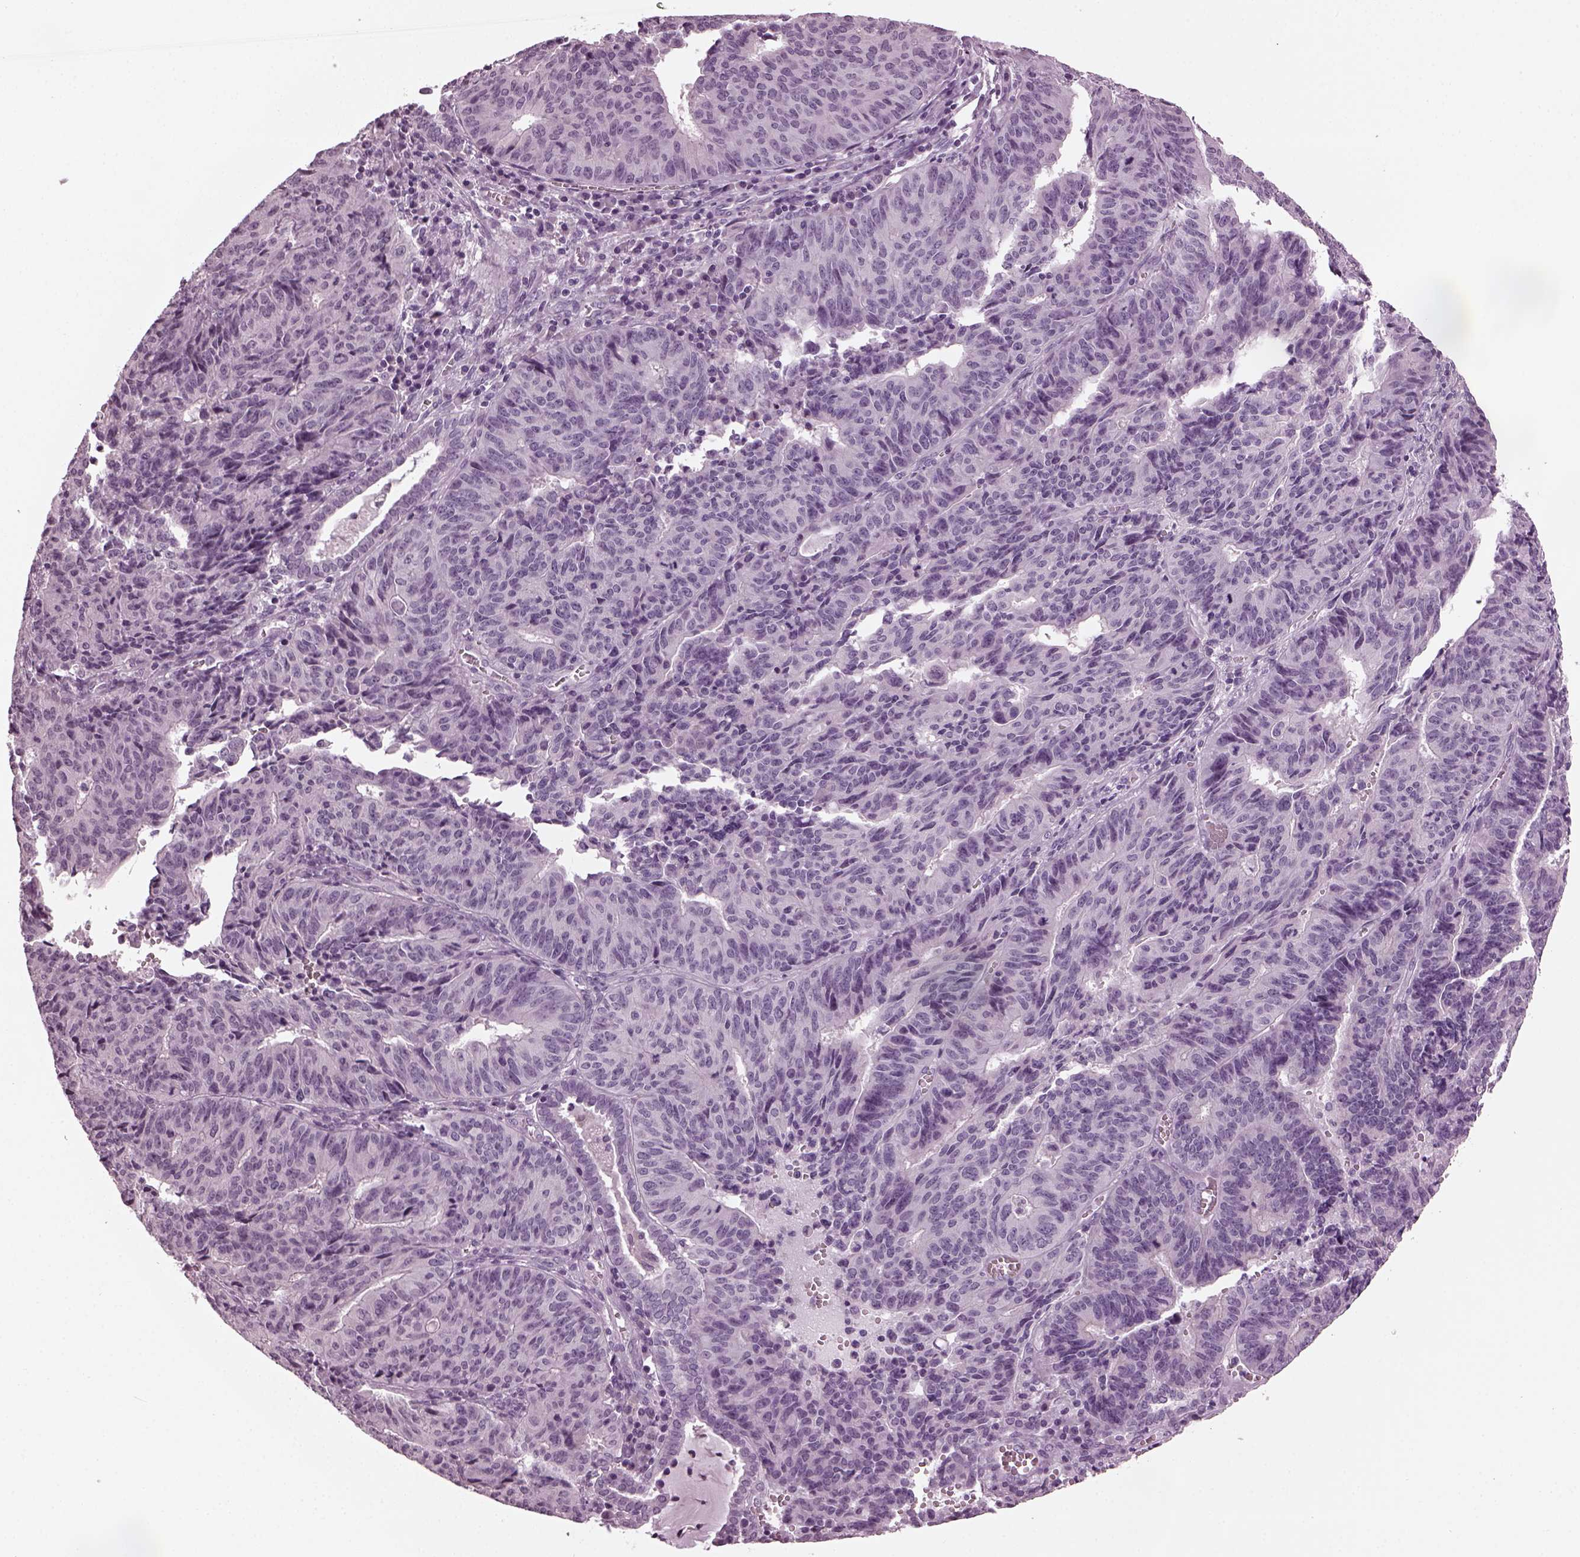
{"staining": {"intensity": "negative", "quantity": "none", "location": "none"}, "tissue": "endometrial cancer", "cell_type": "Tumor cells", "image_type": "cancer", "snomed": [{"axis": "morphology", "description": "Adenocarcinoma, NOS"}, {"axis": "topography", "description": "Endometrium"}], "caption": "Endometrial cancer (adenocarcinoma) was stained to show a protein in brown. There is no significant staining in tumor cells.", "gene": "SLC6A17", "patient": {"sex": "female", "age": 65}}